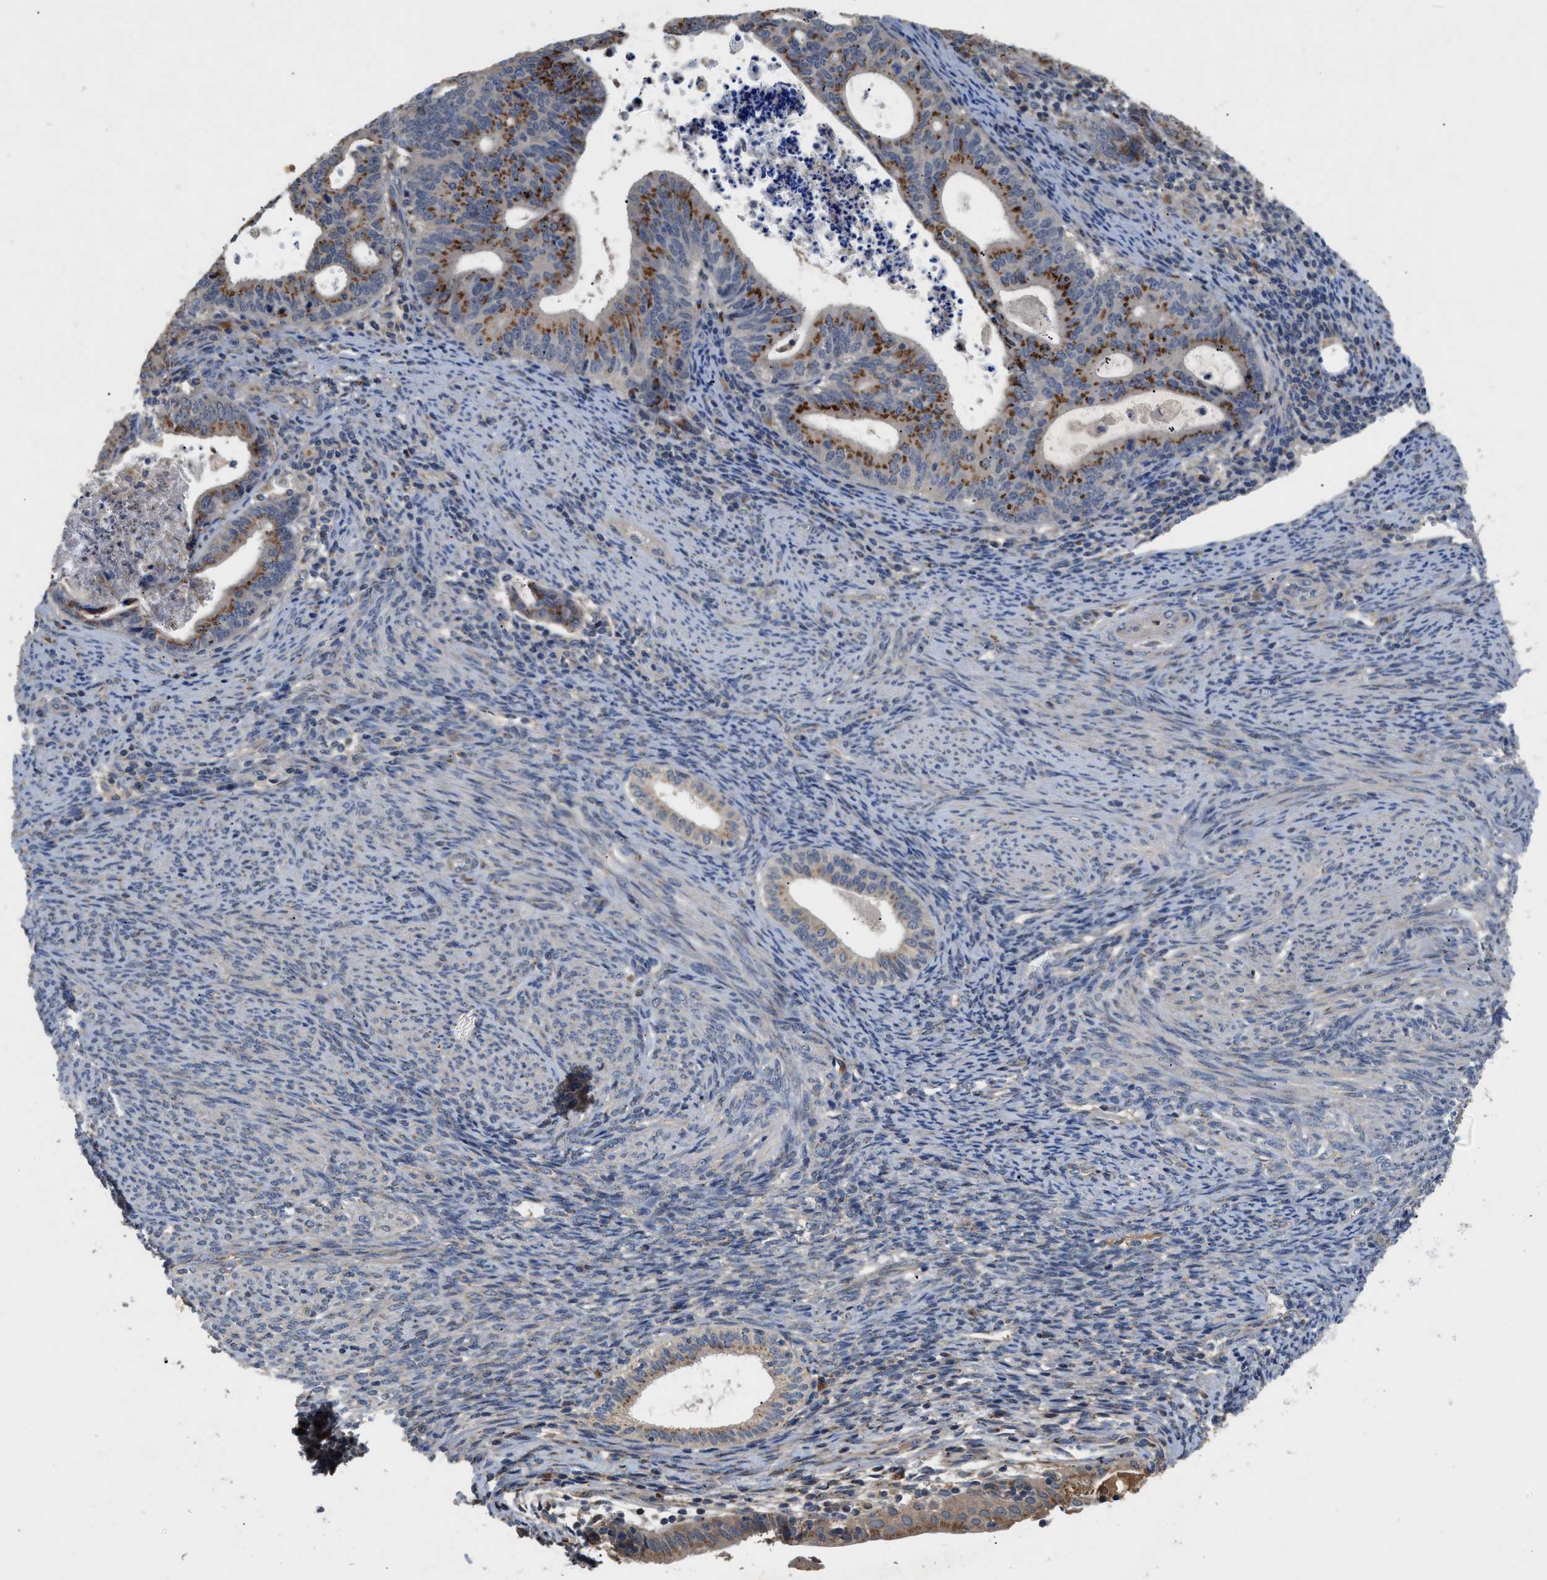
{"staining": {"intensity": "moderate", "quantity": "25%-75%", "location": "cytoplasmic/membranous"}, "tissue": "endometrial cancer", "cell_type": "Tumor cells", "image_type": "cancer", "snomed": [{"axis": "morphology", "description": "Adenocarcinoma, NOS"}, {"axis": "topography", "description": "Uterus"}], "caption": "Tumor cells exhibit moderate cytoplasmic/membranous staining in about 25%-75% of cells in endometrial cancer. (Brightfield microscopy of DAB IHC at high magnification).", "gene": "SIK2", "patient": {"sex": "female", "age": 83}}